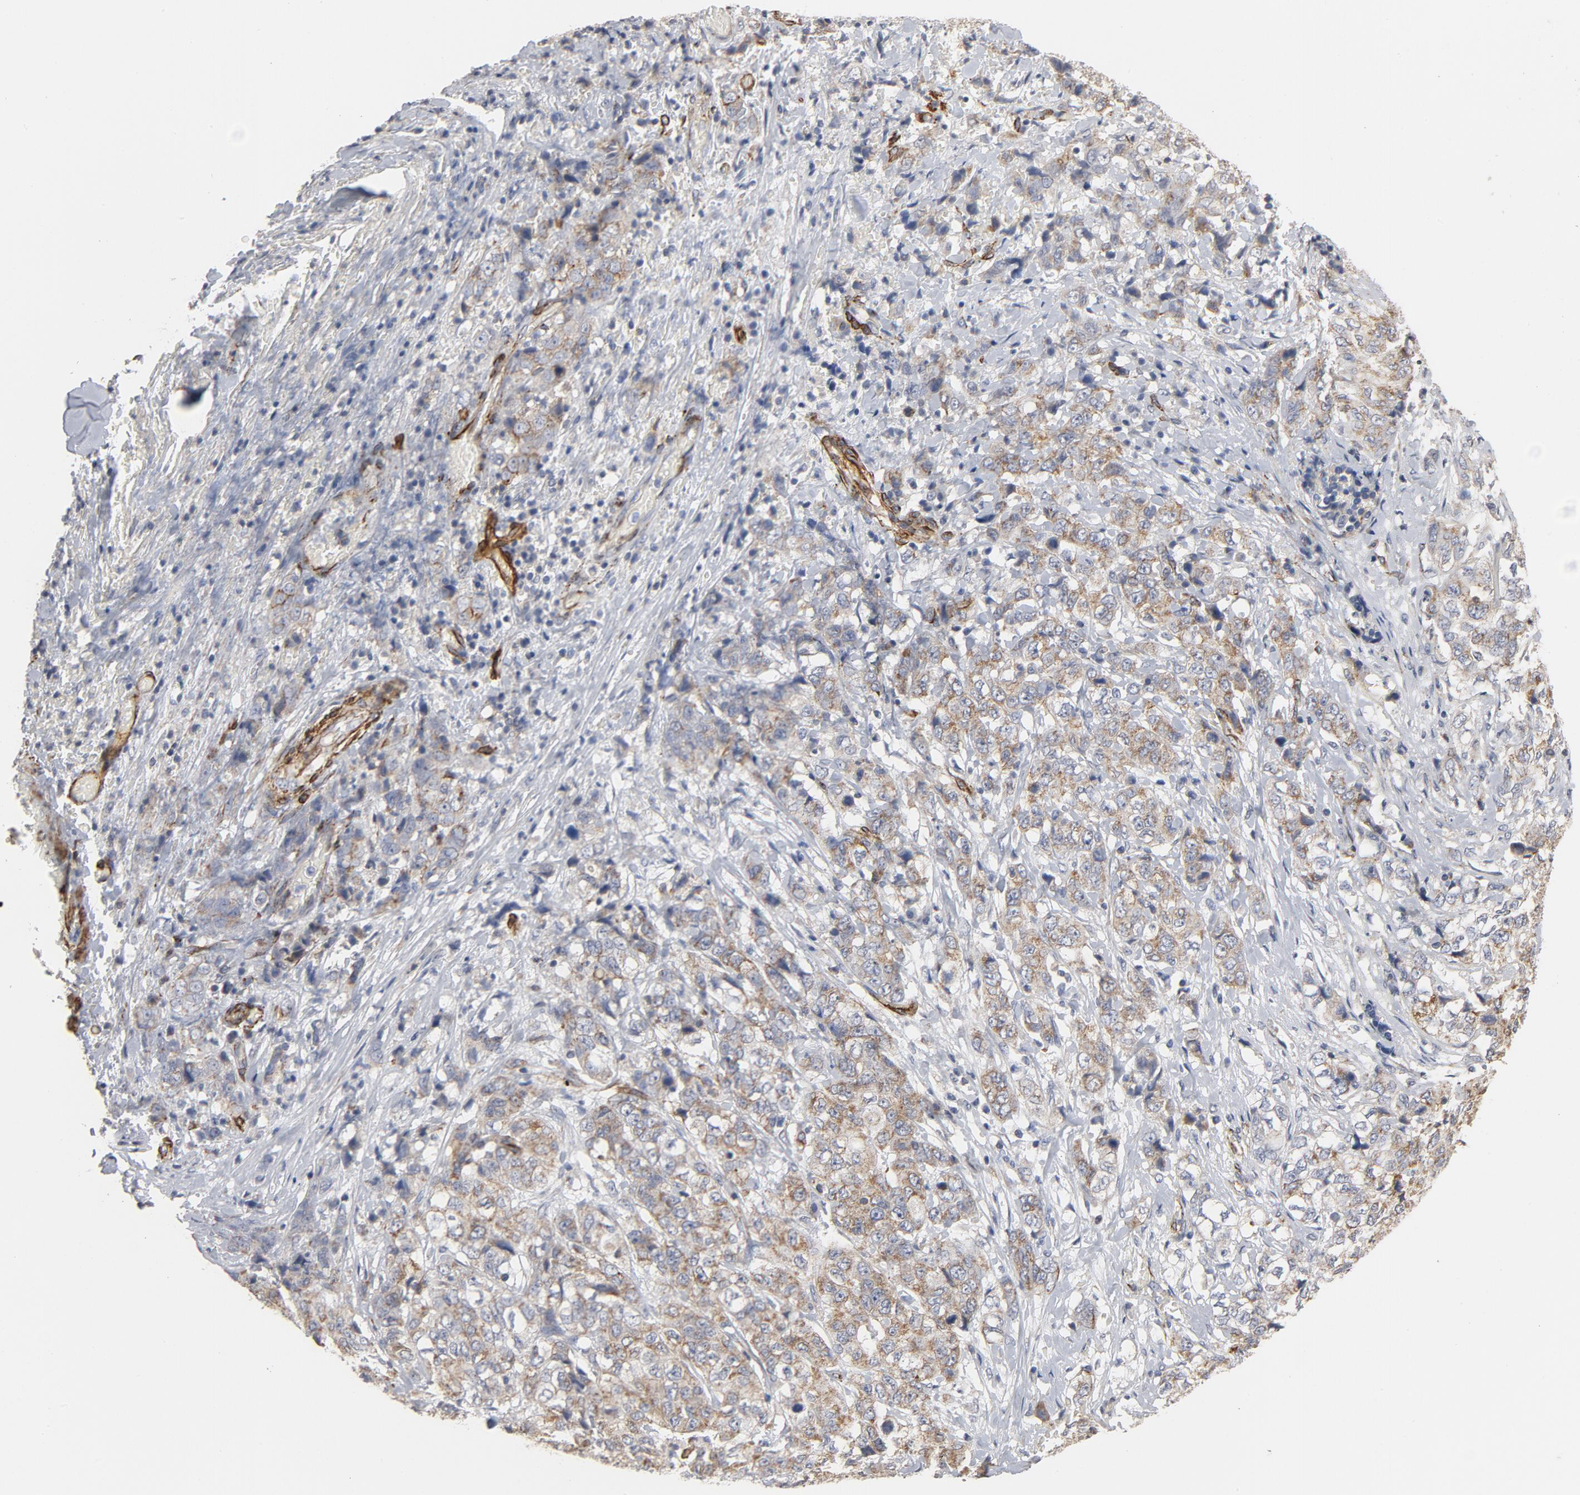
{"staining": {"intensity": "weak", "quantity": ">75%", "location": "cytoplasmic/membranous"}, "tissue": "stomach cancer", "cell_type": "Tumor cells", "image_type": "cancer", "snomed": [{"axis": "morphology", "description": "Adenocarcinoma, NOS"}, {"axis": "topography", "description": "Stomach"}], "caption": "Immunohistochemical staining of human stomach cancer (adenocarcinoma) demonstrates low levels of weak cytoplasmic/membranous protein positivity in about >75% of tumor cells. (brown staining indicates protein expression, while blue staining denotes nuclei).", "gene": "GNG2", "patient": {"sex": "male", "age": 48}}